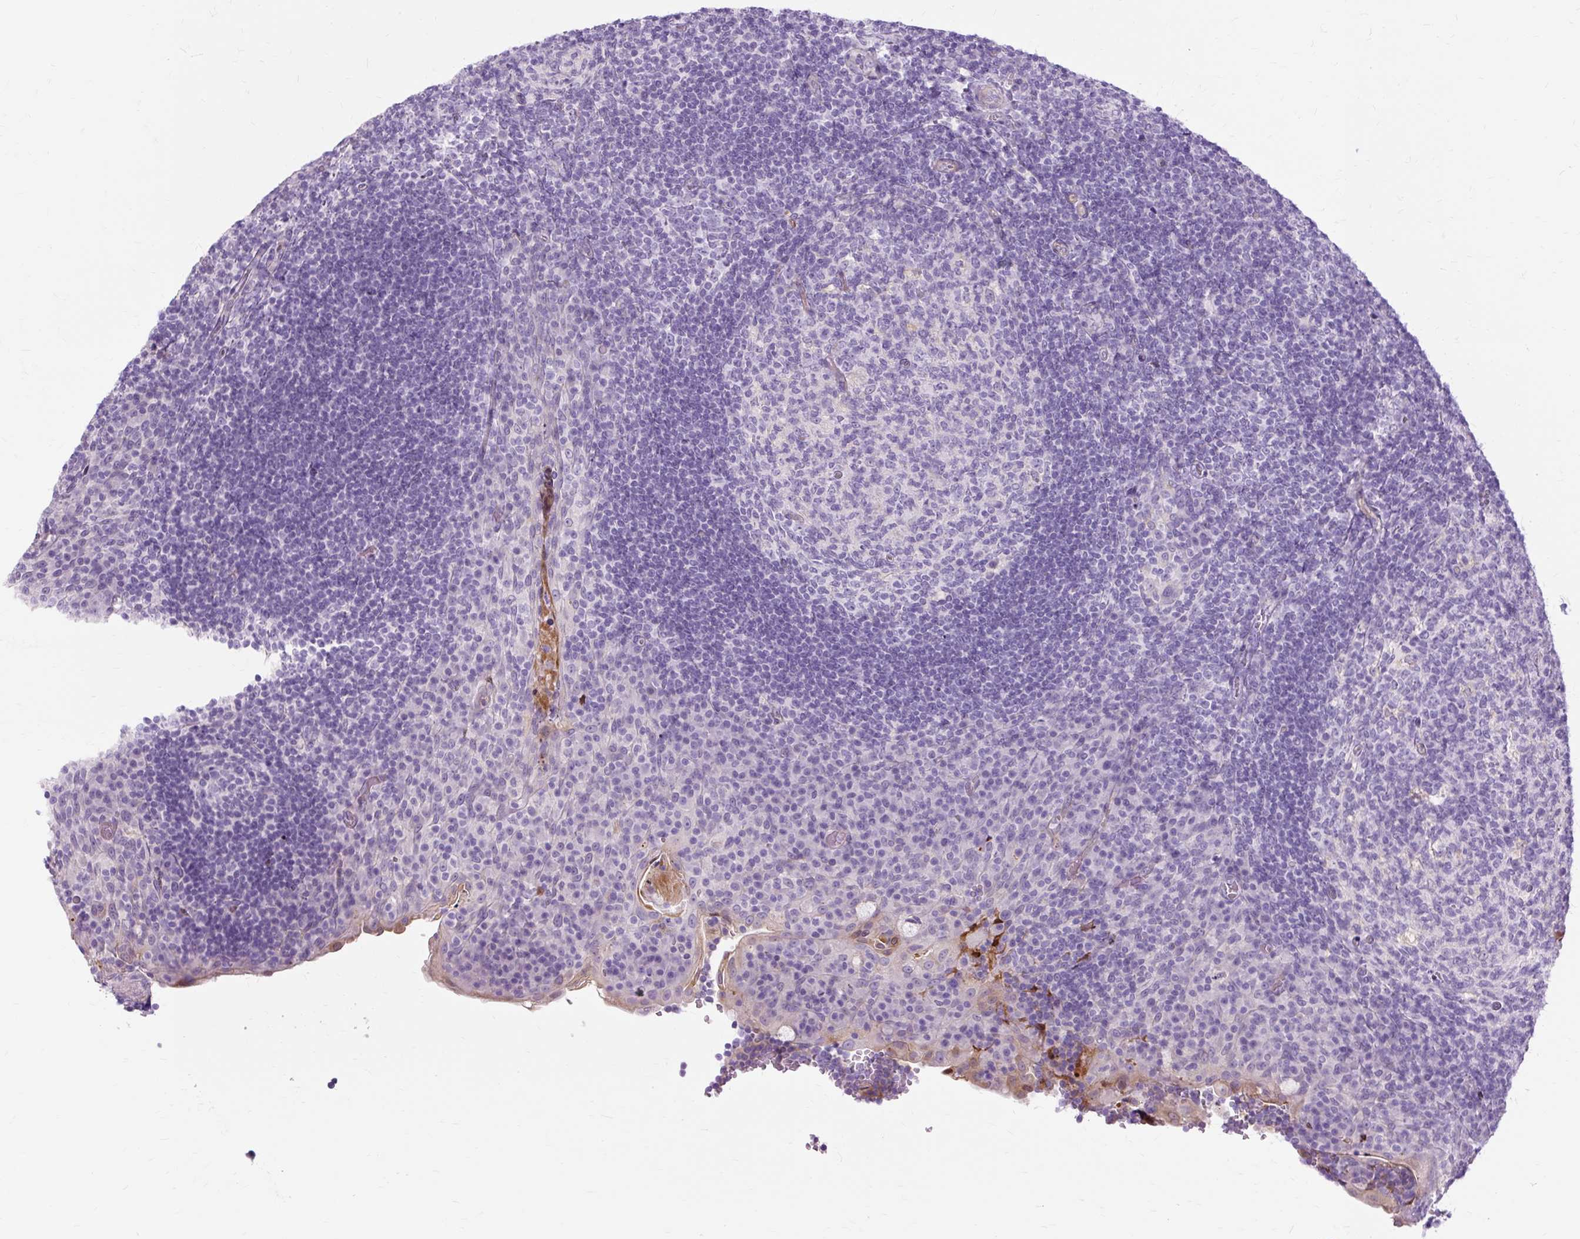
{"staining": {"intensity": "negative", "quantity": "none", "location": "none"}, "tissue": "tonsil", "cell_type": "Germinal center cells", "image_type": "normal", "snomed": [{"axis": "morphology", "description": "Normal tissue, NOS"}, {"axis": "topography", "description": "Tonsil"}], "caption": "Protein analysis of normal tonsil reveals no significant staining in germinal center cells.", "gene": "DCTN4", "patient": {"sex": "male", "age": 17}}